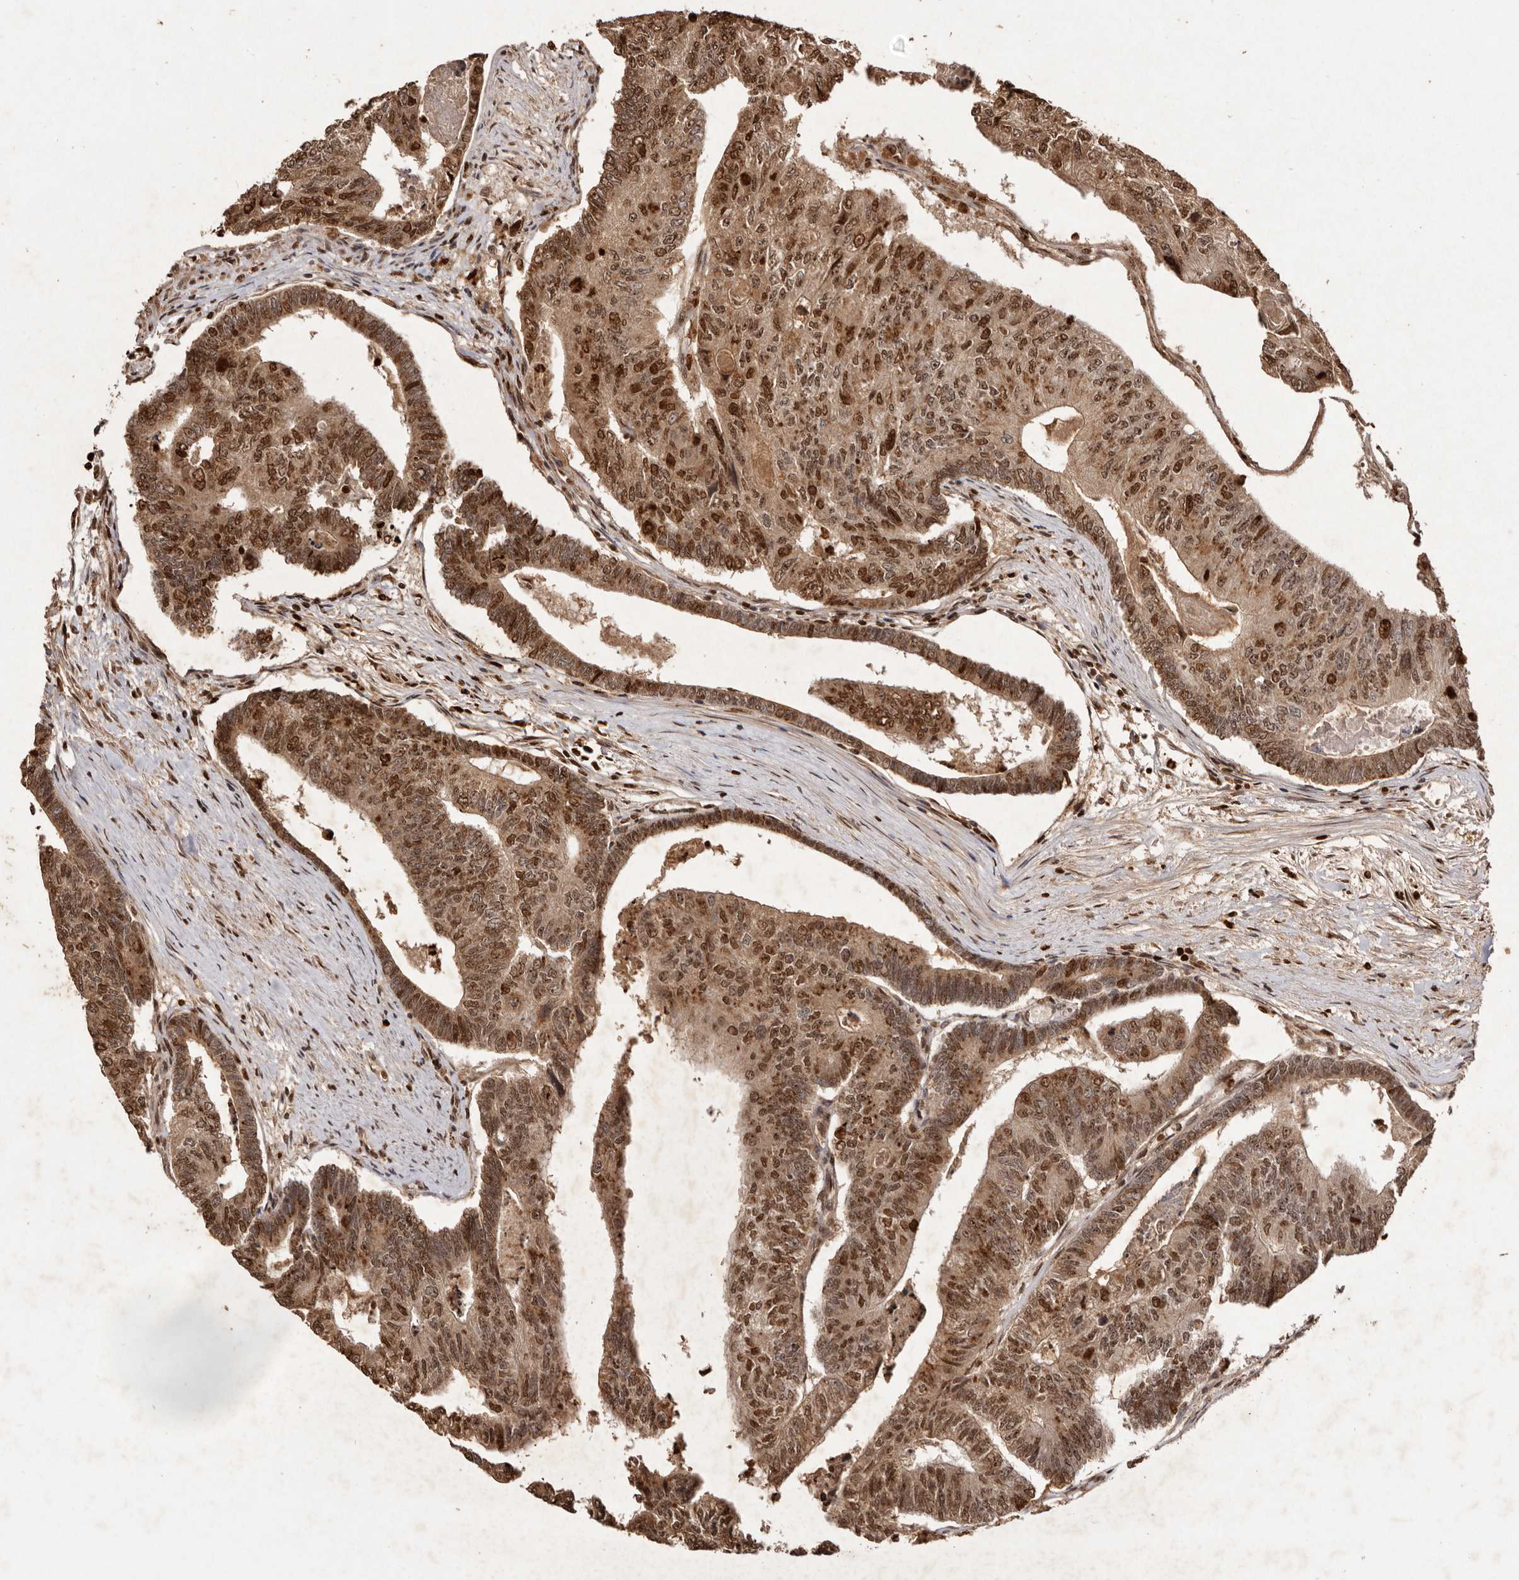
{"staining": {"intensity": "strong", "quantity": ">75%", "location": "cytoplasmic/membranous,nuclear"}, "tissue": "colorectal cancer", "cell_type": "Tumor cells", "image_type": "cancer", "snomed": [{"axis": "morphology", "description": "Adenocarcinoma, NOS"}, {"axis": "topography", "description": "Colon"}], "caption": "Strong cytoplasmic/membranous and nuclear positivity is seen in approximately >75% of tumor cells in colorectal cancer. (DAB (3,3'-diaminobenzidine) IHC with brightfield microscopy, high magnification).", "gene": "NOTCH1", "patient": {"sex": "female", "age": 67}}